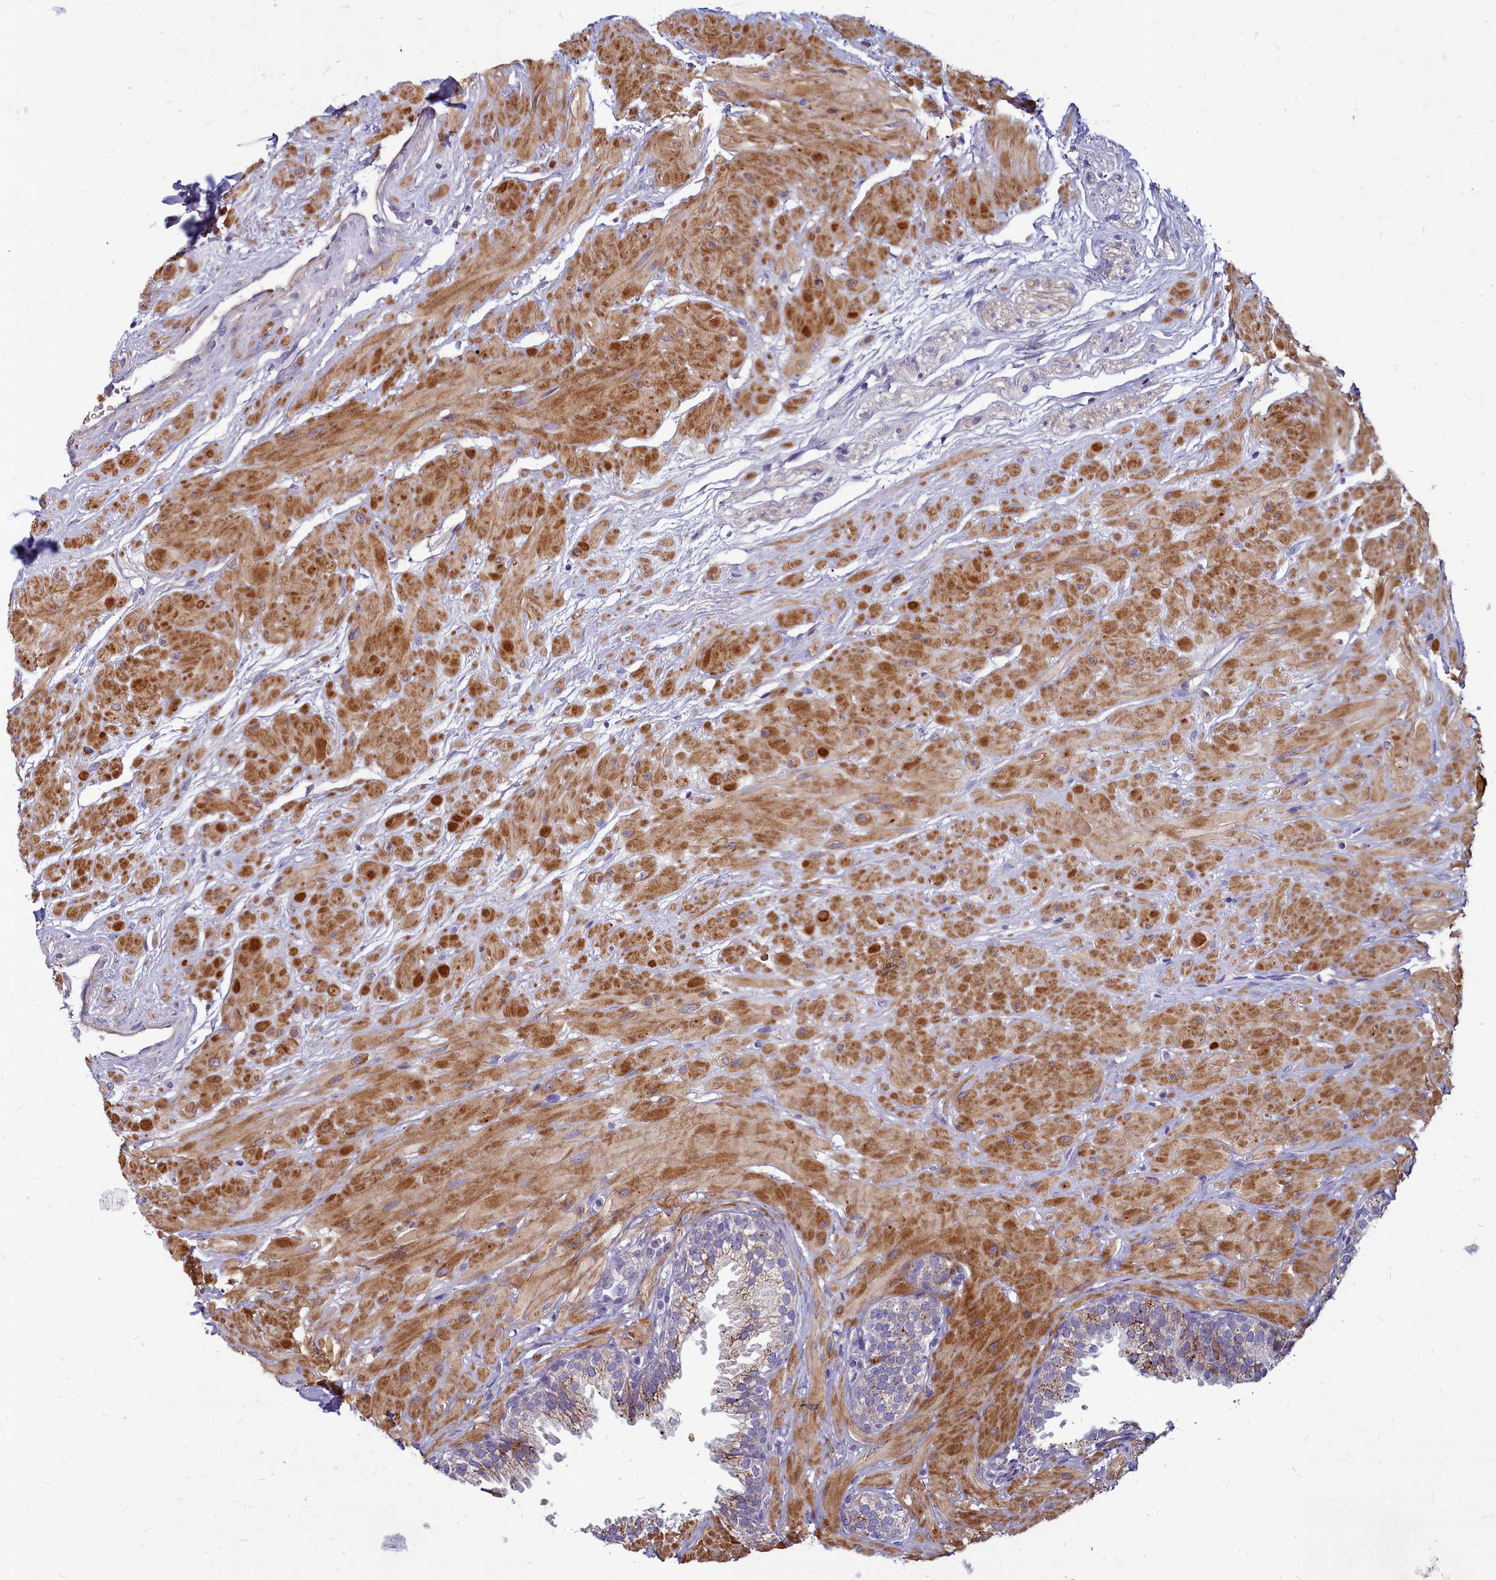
{"staining": {"intensity": "moderate", "quantity": "<25%", "location": "cytoplasmic/membranous"}, "tissue": "prostate", "cell_type": "Glandular cells", "image_type": "normal", "snomed": [{"axis": "morphology", "description": "Normal tissue, NOS"}, {"axis": "topography", "description": "Prostate"}, {"axis": "topography", "description": "Peripheral nerve tissue"}], "caption": "Human prostate stained for a protein (brown) exhibits moderate cytoplasmic/membranous positive positivity in approximately <25% of glandular cells.", "gene": "SMPD4", "patient": {"sex": "male", "age": 55}}